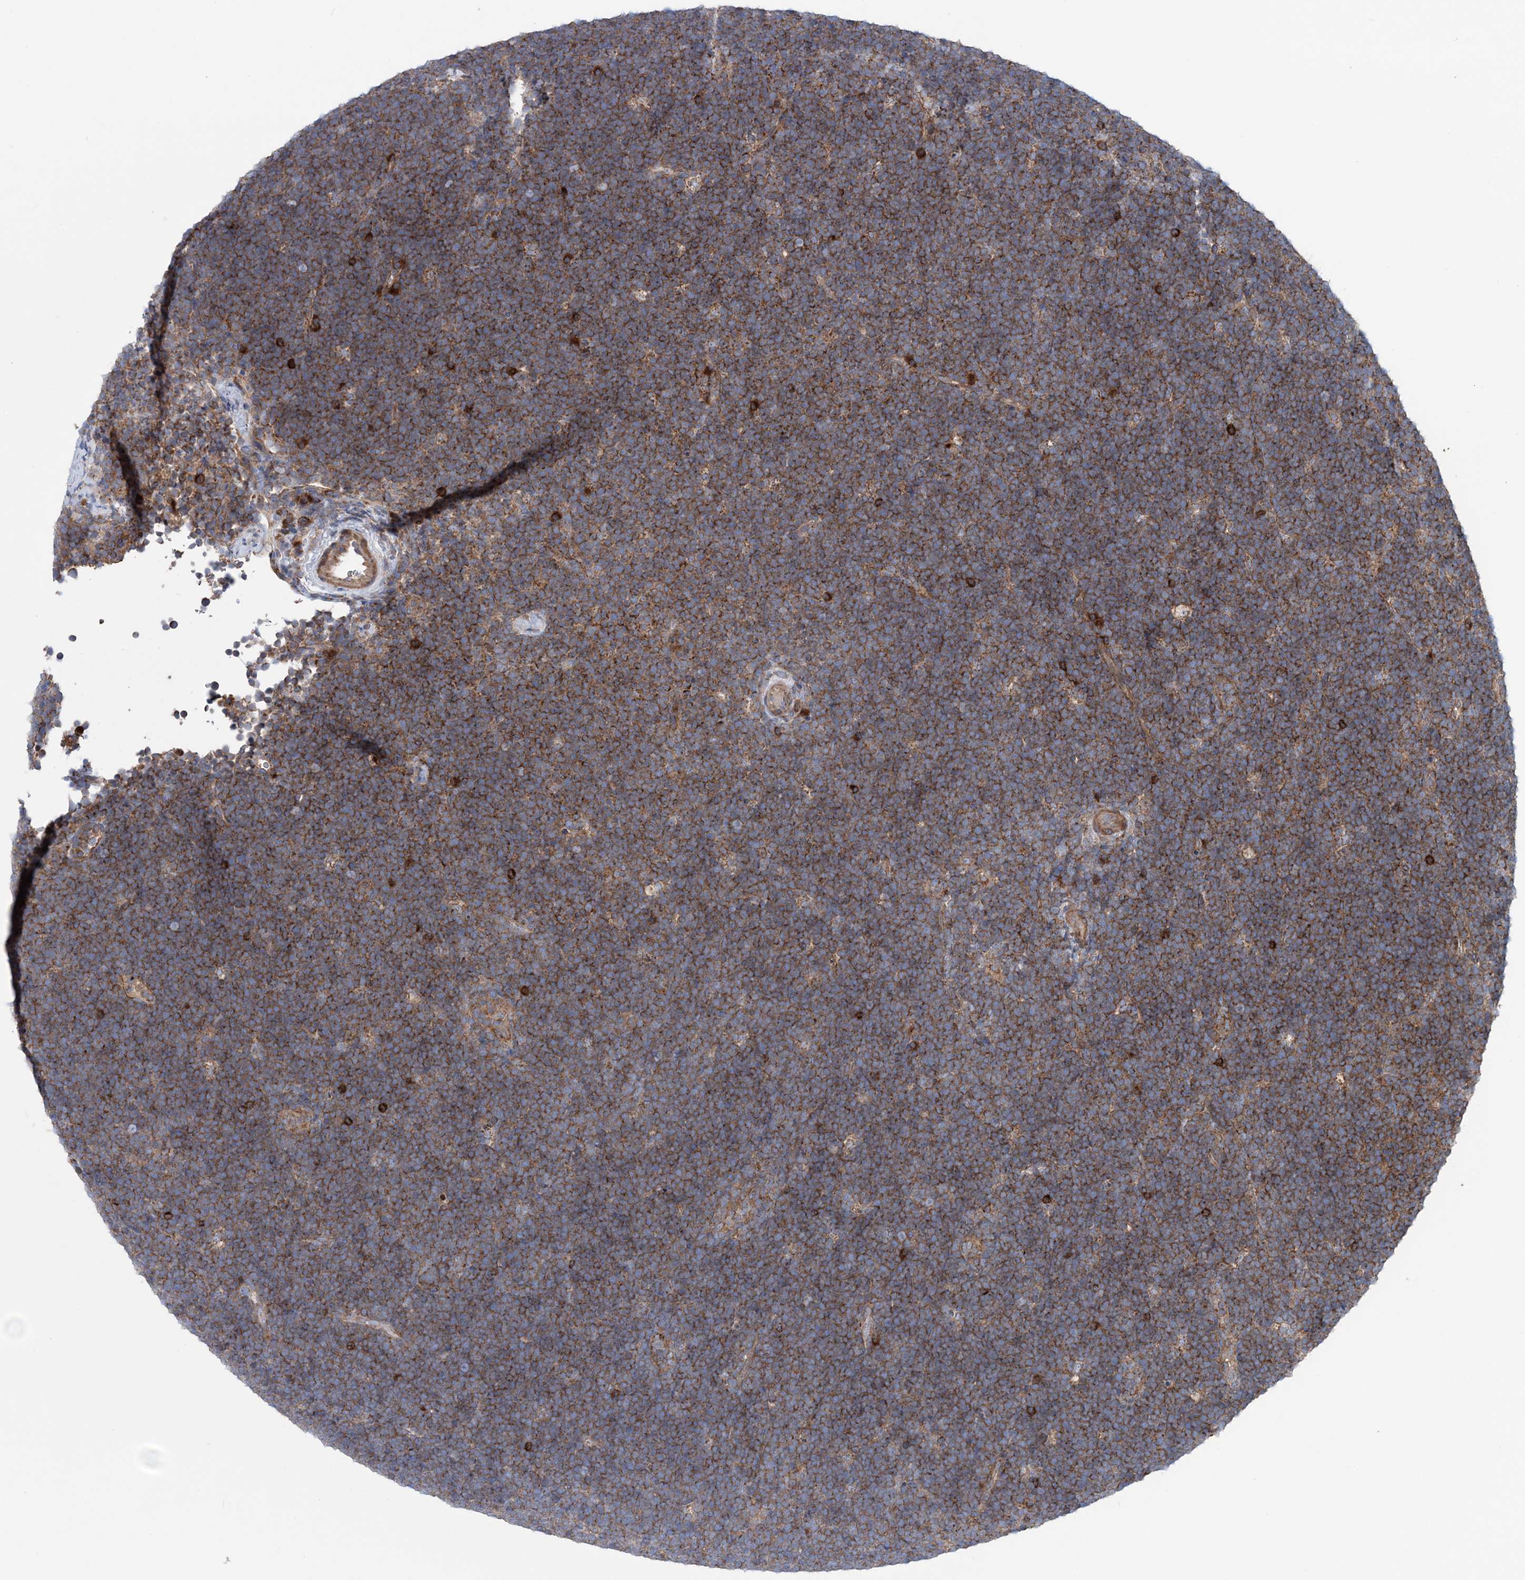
{"staining": {"intensity": "moderate", "quantity": "25%-75%", "location": "cytoplasmic/membranous"}, "tissue": "lymphoma", "cell_type": "Tumor cells", "image_type": "cancer", "snomed": [{"axis": "morphology", "description": "Malignant lymphoma, non-Hodgkin's type, High grade"}, {"axis": "topography", "description": "Lymph node"}], "caption": "Immunohistochemical staining of human high-grade malignant lymphoma, non-Hodgkin's type exhibits moderate cytoplasmic/membranous protein expression in approximately 25%-75% of tumor cells. (brown staining indicates protein expression, while blue staining denotes nuclei).", "gene": "NGLY1", "patient": {"sex": "male", "age": 13}}